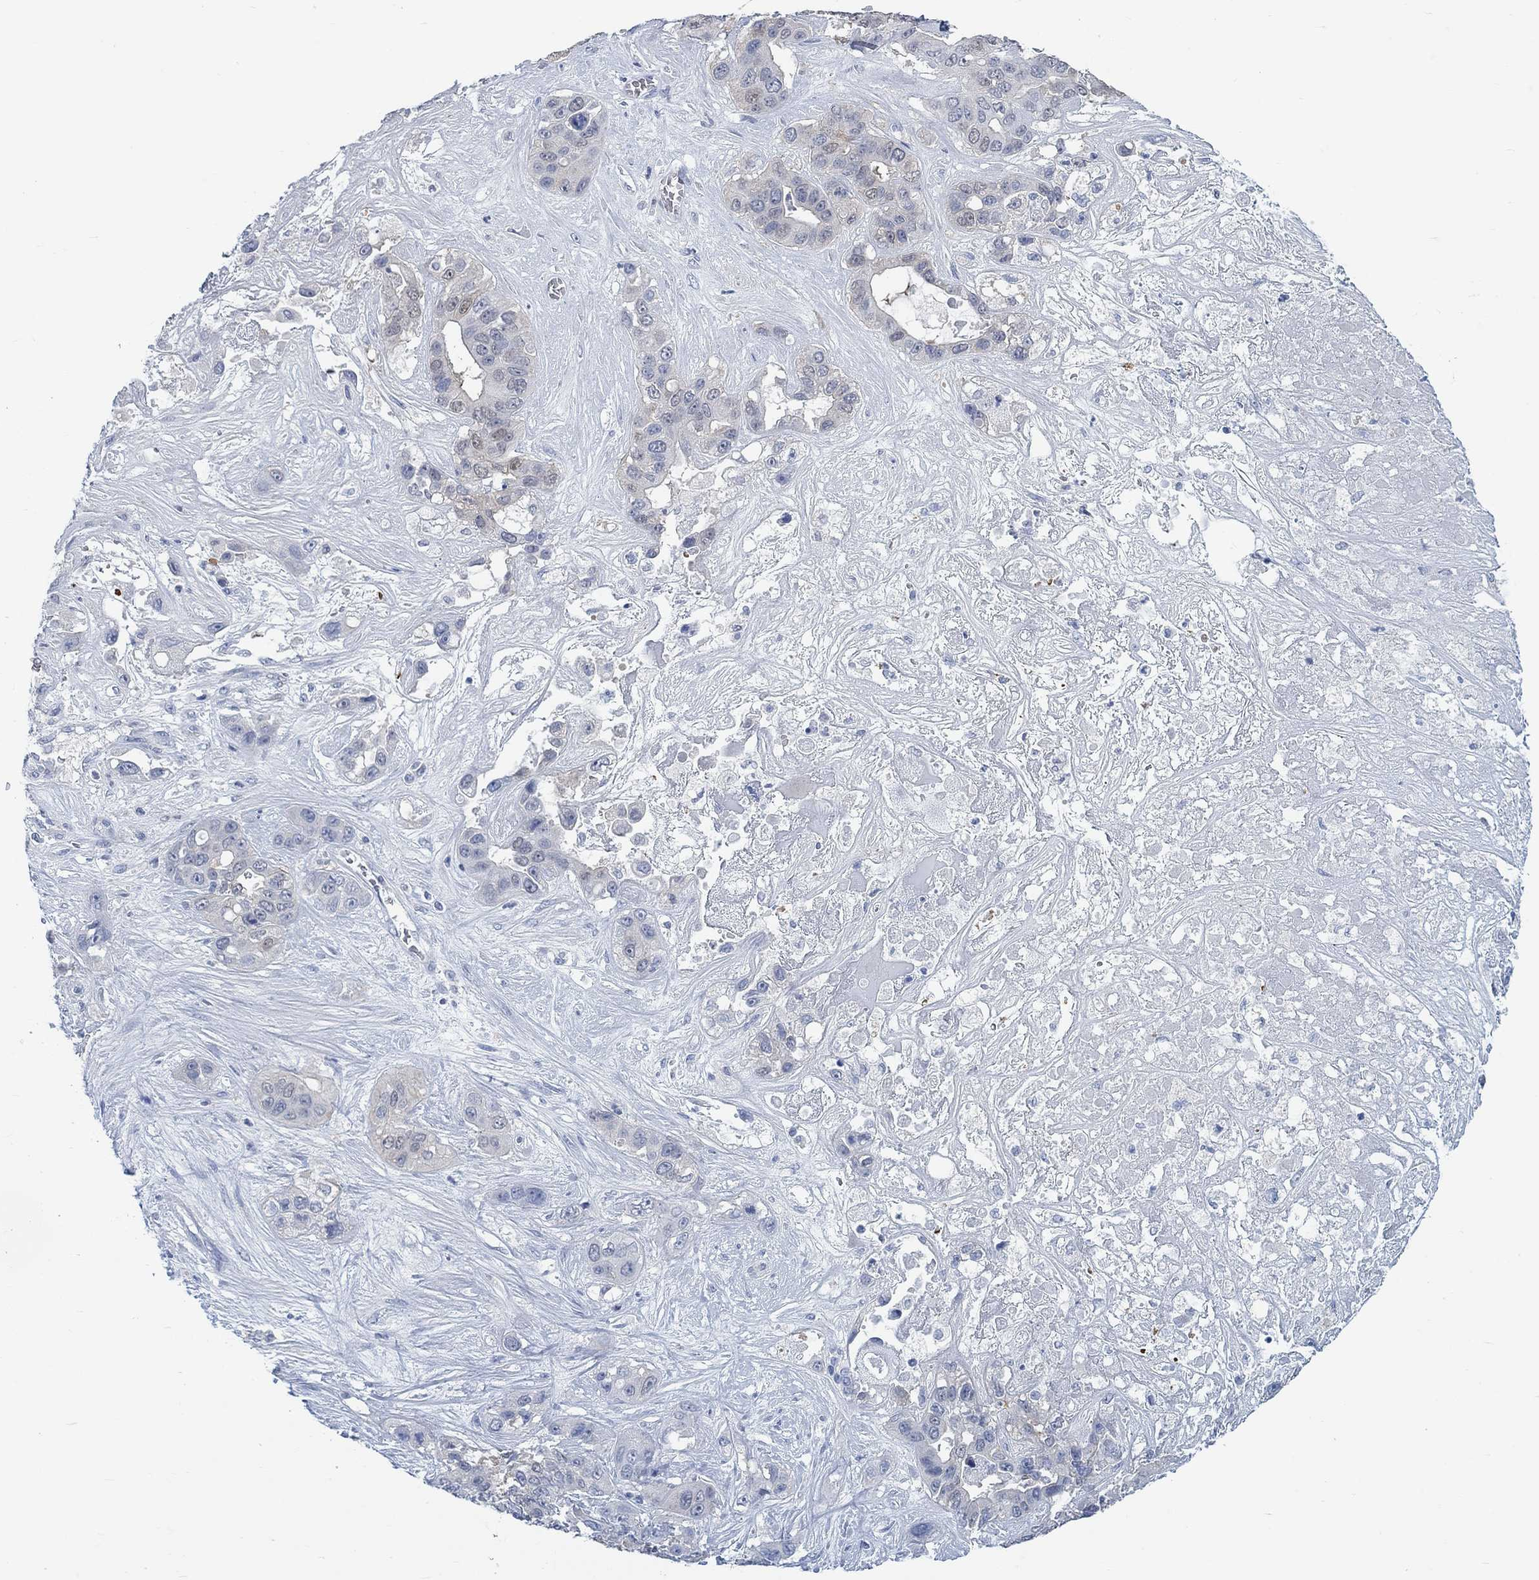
{"staining": {"intensity": "negative", "quantity": "none", "location": "none"}, "tissue": "liver cancer", "cell_type": "Tumor cells", "image_type": "cancer", "snomed": [{"axis": "morphology", "description": "Cholangiocarcinoma"}, {"axis": "topography", "description": "Liver"}], "caption": "A high-resolution histopathology image shows IHC staining of cholangiocarcinoma (liver), which exhibits no significant staining in tumor cells.", "gene": "TEKT4", "patient": {"sex": "female", "age": 52}}